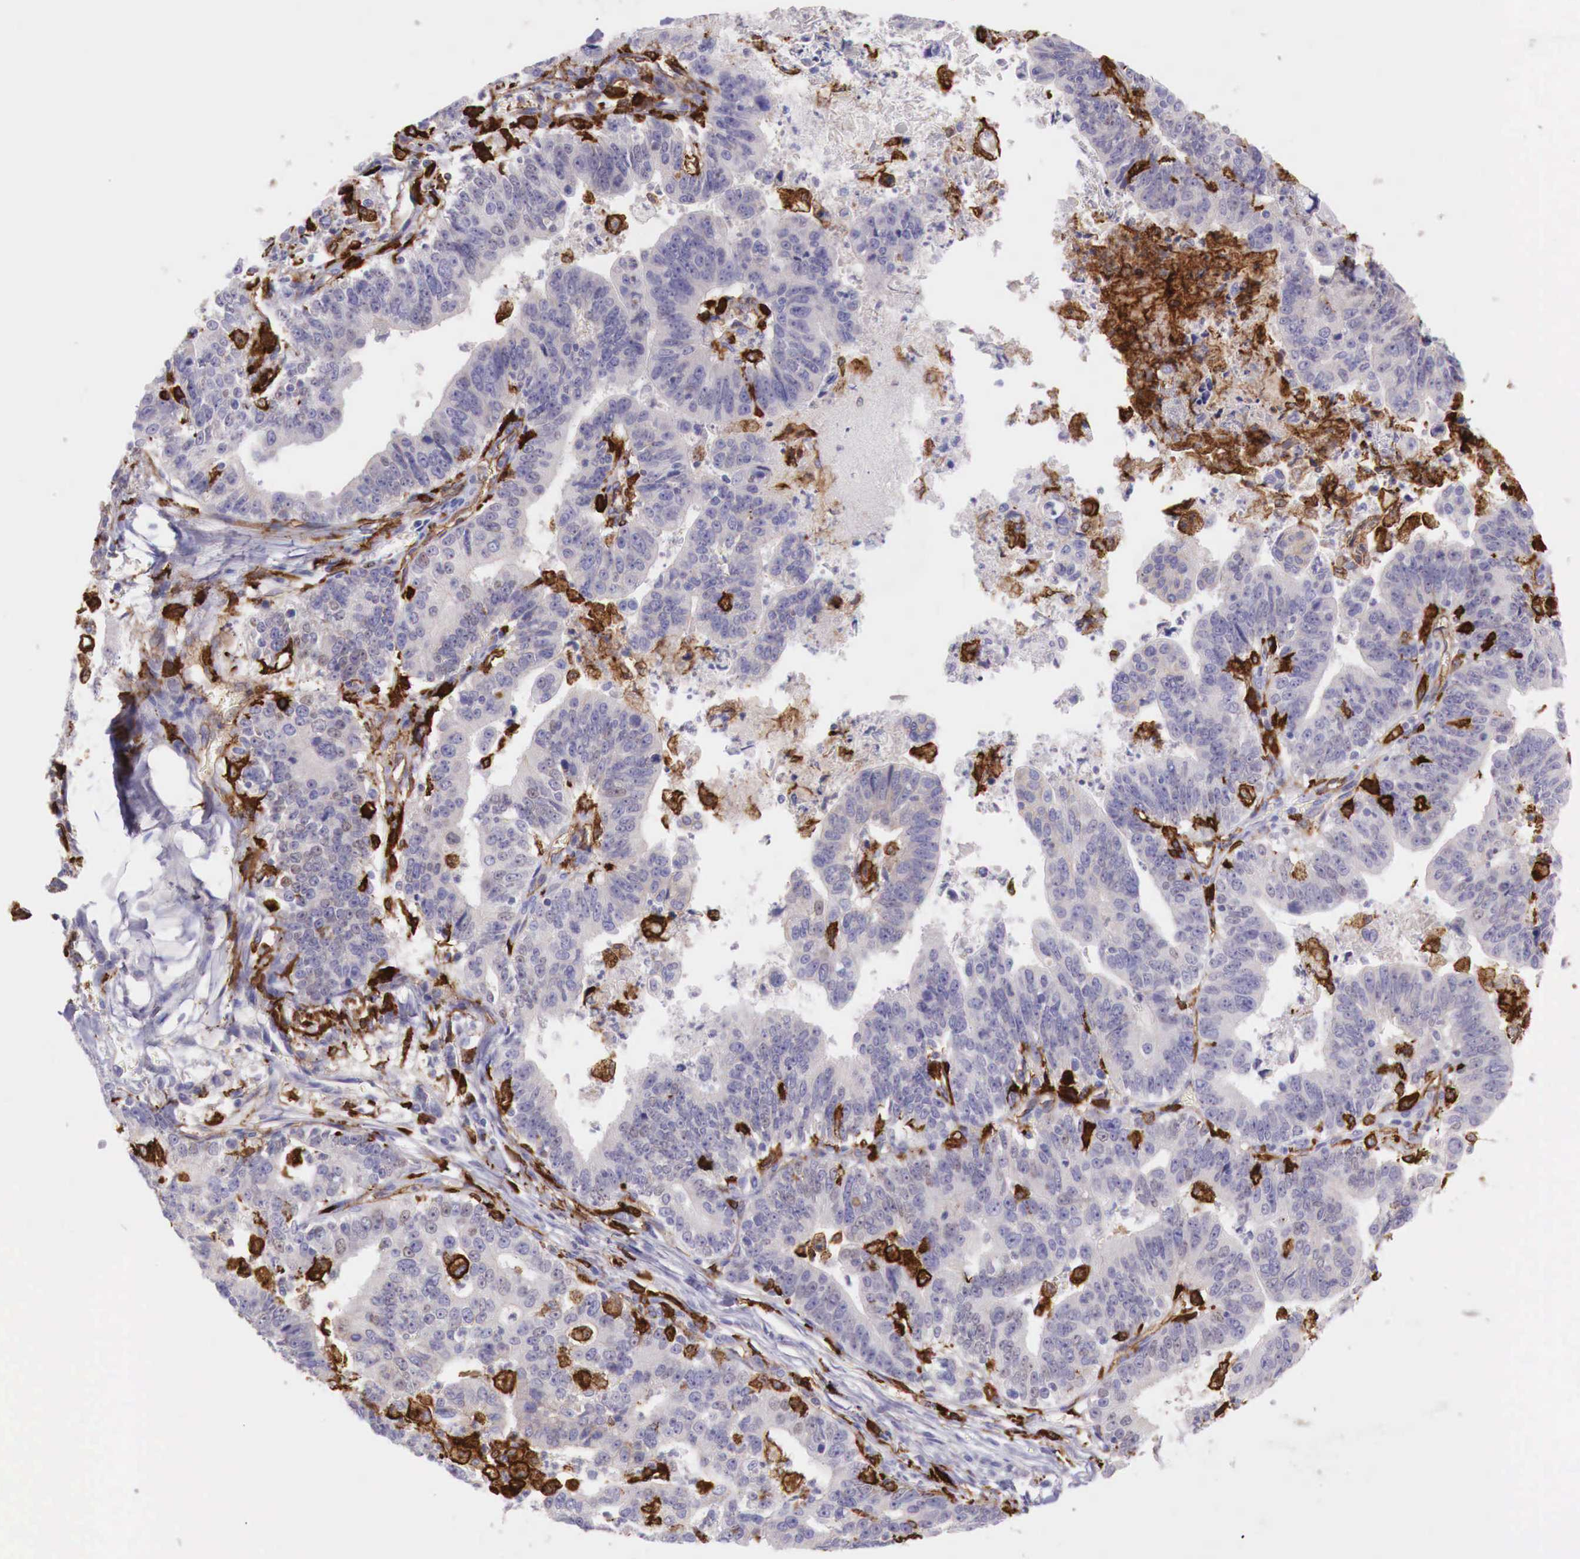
{"staining": {"intensity": "negative", "quantity": "none", "location": "none"}, "tissue": "stomach cancer", "cell_type": "Tumor cells", "image_type": "cancer", "snomed": [{"axis": "morphology", "description": "Adenocarcinoma, NOS"}, {"axis": "topography", "description": "Stomach, upper"}], "caption": "Immunohistochemistry image of human adenocarcinoma (stomach) stained for a protein (brown), which shows no positivity in tumor cells. Brightfield microscopy of immunohistochemistry stained with DAB (3,3'-diaminobenzidine) (brown) and hematoxylin (blue), captured at high magnification.", "gene": "MSR1", "patient": {"sex": "female", "age": 50}}